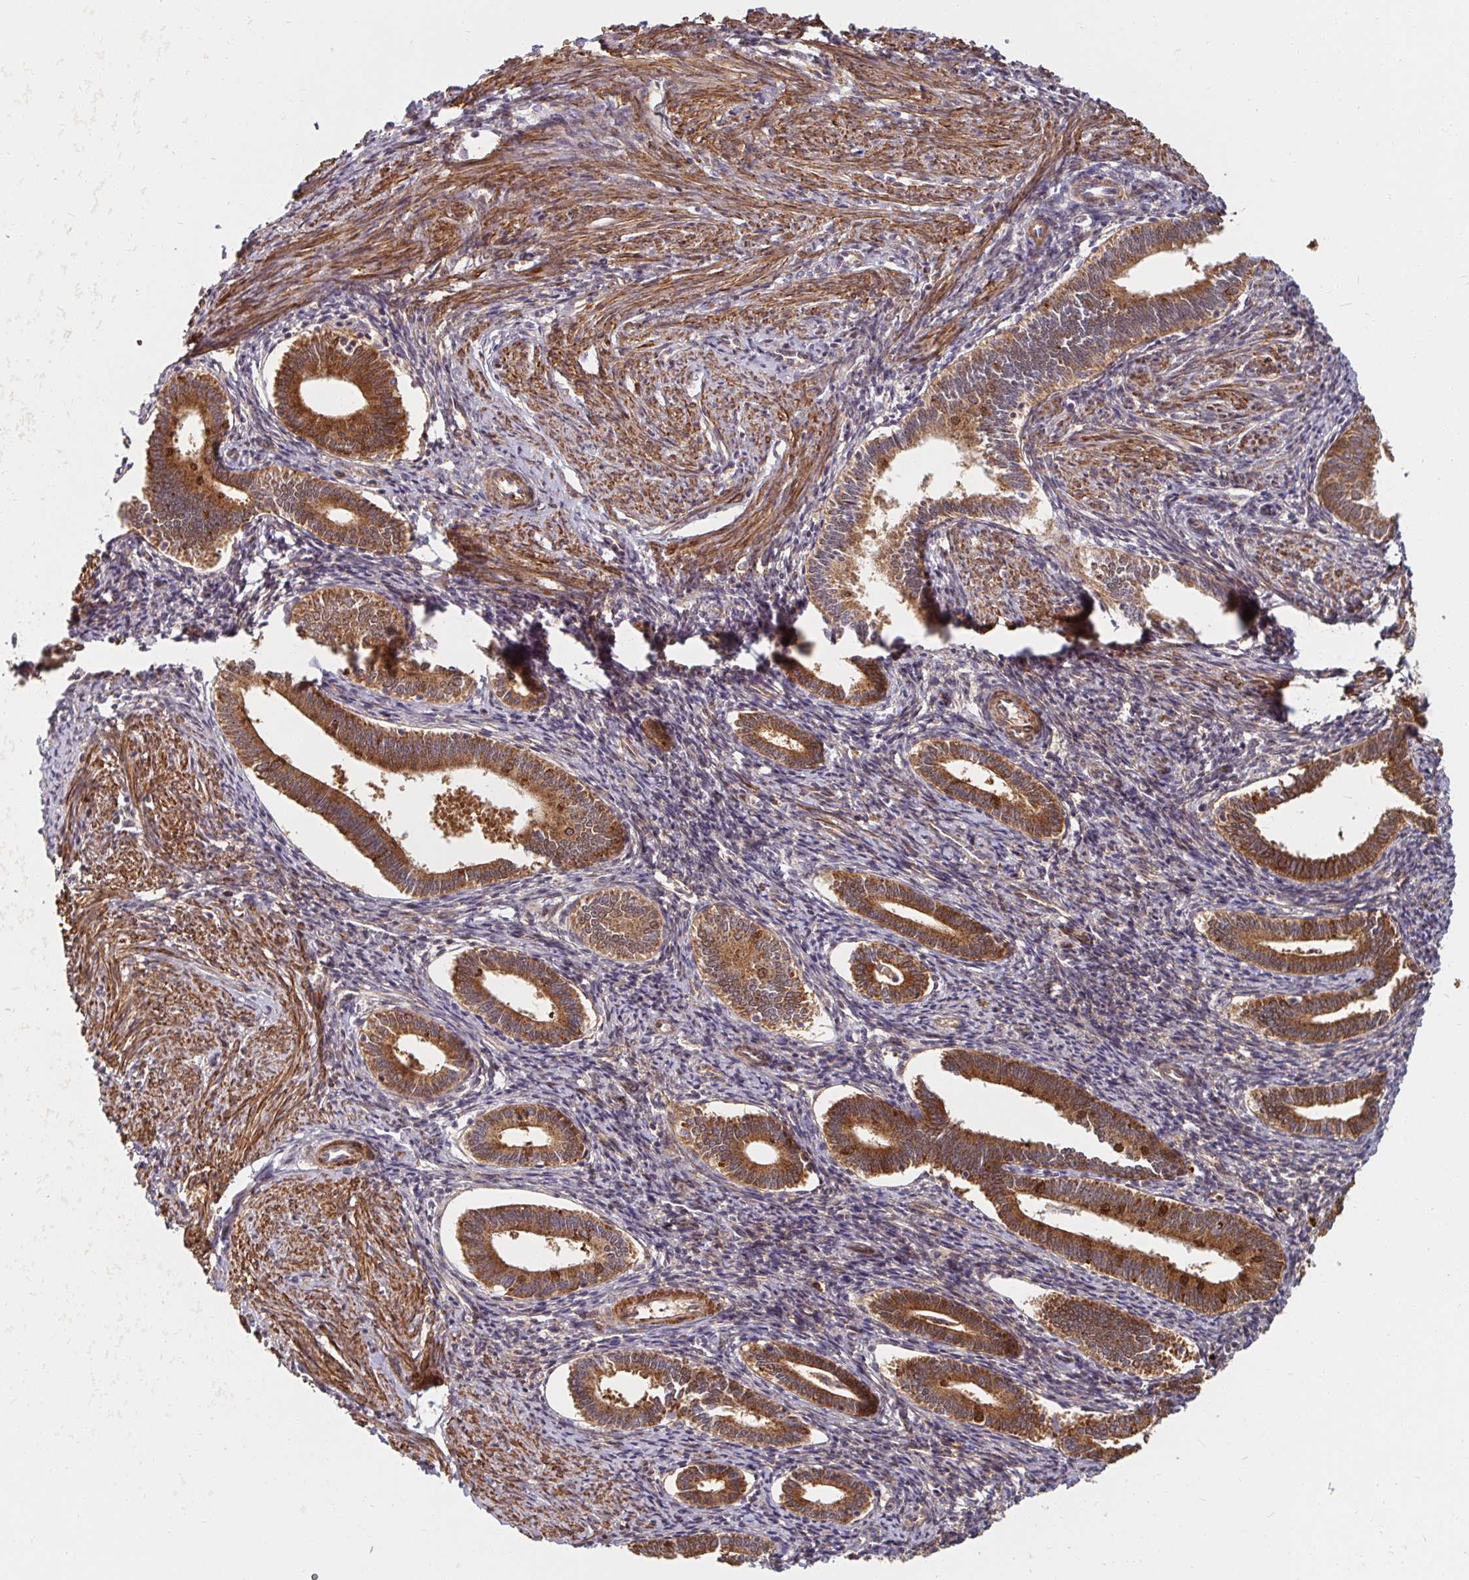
{"staining": {"intensity": "moderate", "quantity": ">75%", "location": "cytoplasmic/membranous"}, "tissue": "endometrium", "cell_type": "Cells in endometrial stroma", "image_type": "normal", "snomed": [{"axis": "morphology", "description": "Normal tissue, NOS"}, {"axis": "topography", "description": "Endometrium"}], "caption": "Immunohistochemistry (IHC) image of unremarkable endometrium: endometrium stained using IHC shows medium levels of moderate protein expression localized specifically in the cytoplasmic/membranous of cells in endometrial stroma, appearing as a cytoplasmic/membranous brown color.", "gene": "BTF3", "patient": {"sex": "female", "age": 41}}